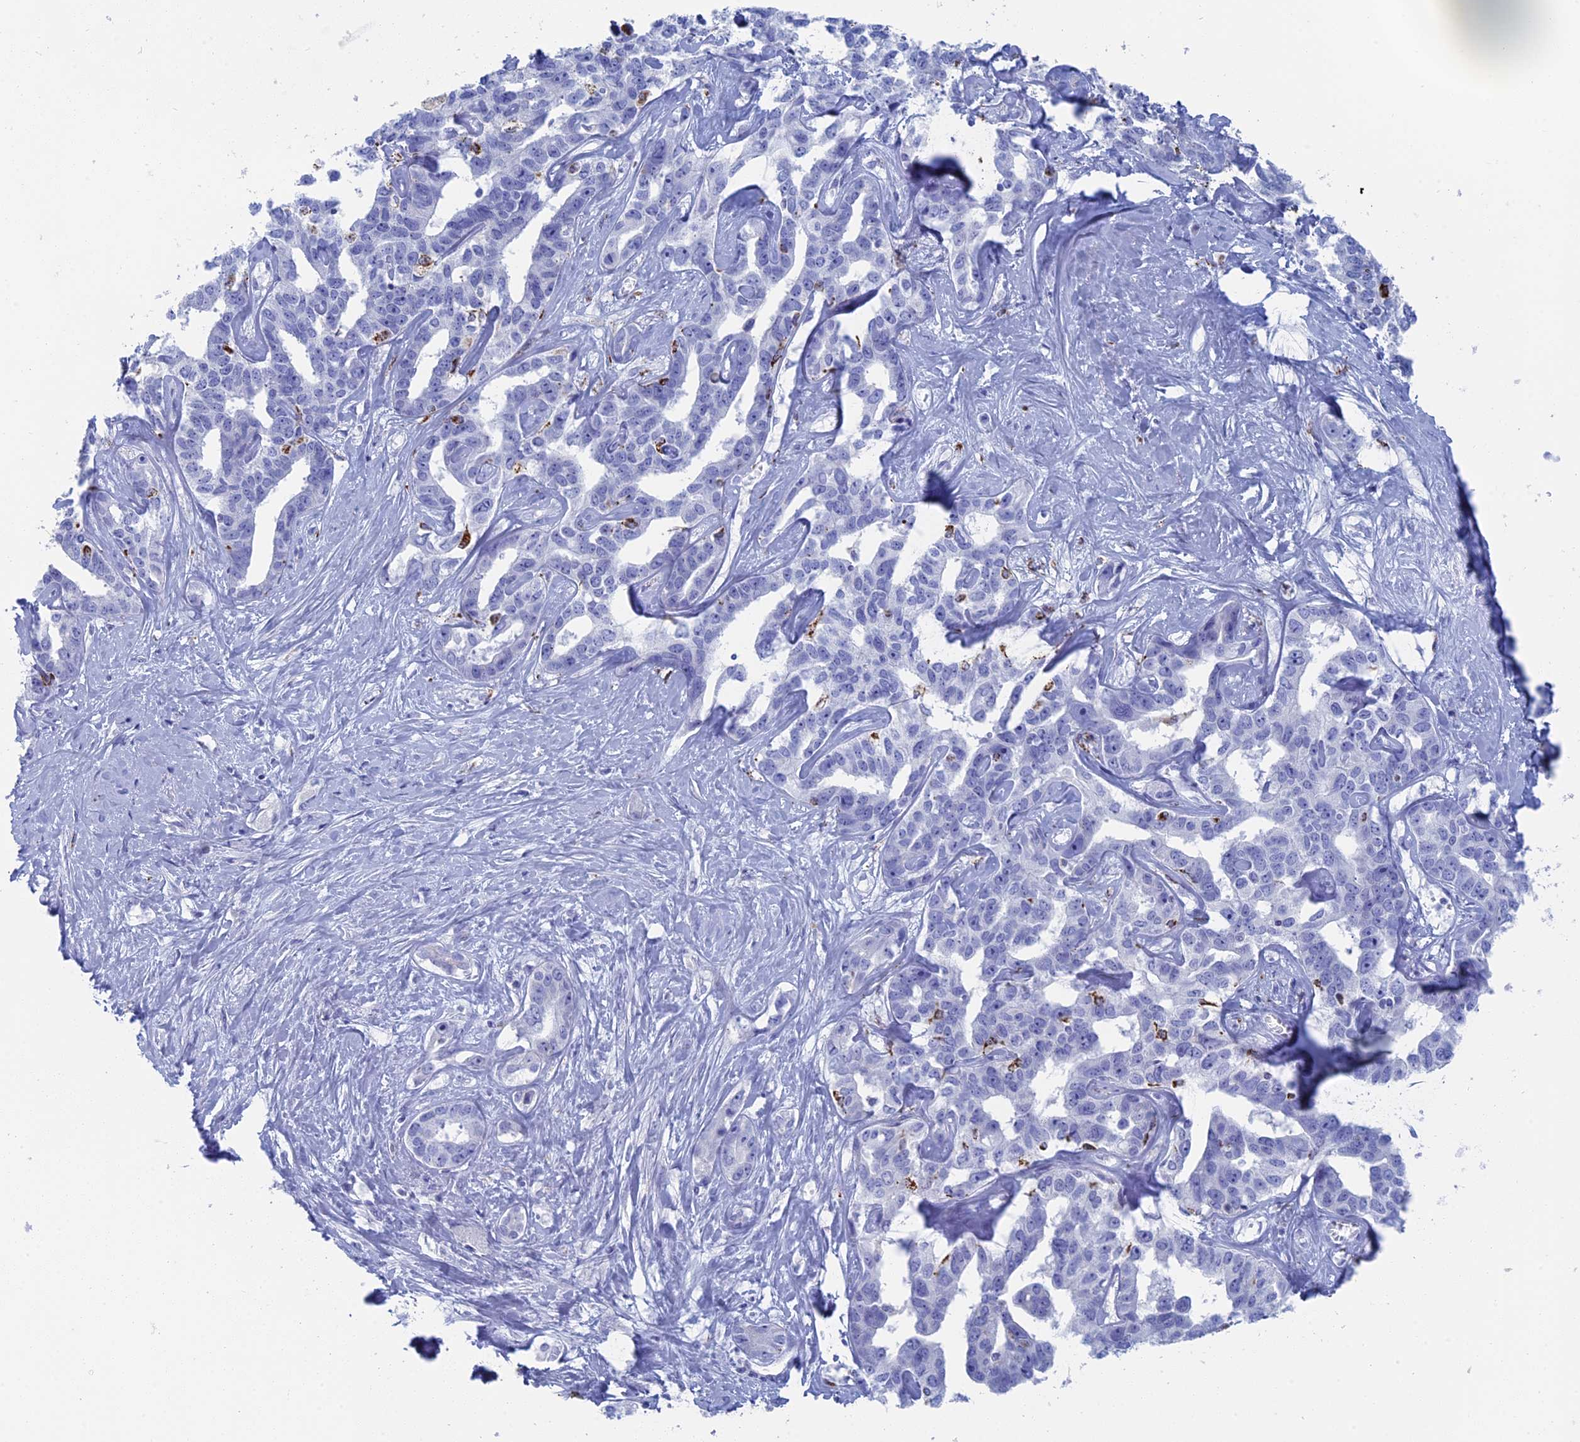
{"staining": {"intensity": "negative", "quantity": "none", "location": "none"}, "tissue": "liver cancer", "cell_type": "Tumor cells", "image_type": "cancer", "snomed": [{"axis": "morphology", "description": "Cholangiocarcinoma"}, {"axis": "topography", "description": "Liver"}], "caption": "High magnification brightfield microscopy of liver cholangiocarcinoma stained with DAB (3,3'-diaminobenzidine) (brown) and counterstained with hematoxylin (blue): tumor cells show no significant expression.", "gene": "ALMS1", "patient": {"sex": "male", "age": 59}}